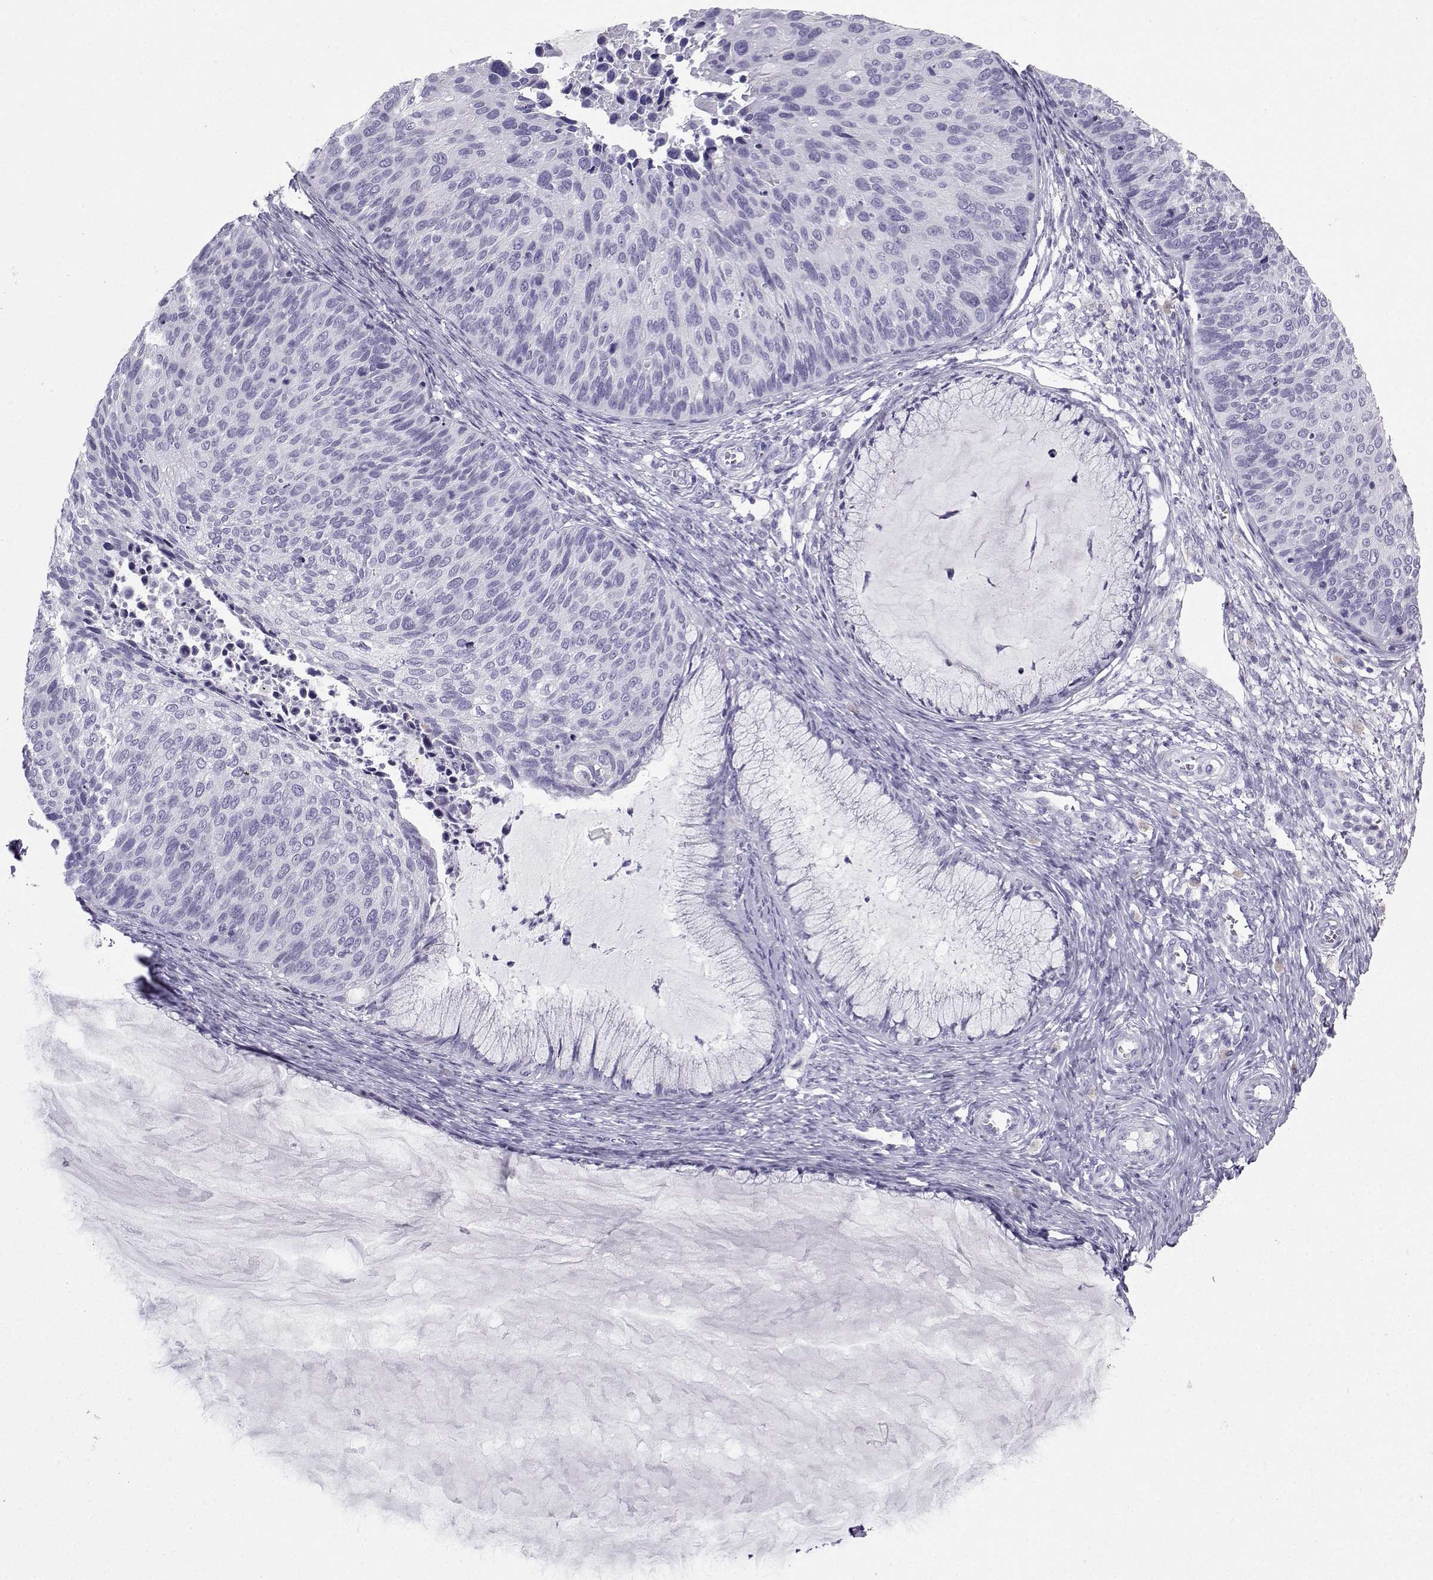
{"staining": {"intensity": "negative", "quantity": "none", "location": "none"}, "tissue": "cervical cancer", "cell_type": "Tumor cells", "image_type": "cancer", "snomed": [{"axis": "morphology", "description": "Squamous cell carcinoma, NOS"}, {"axis": "topography", "description": "Cervix"}], "caption": "Immunohistochemistry of human cervical cancer (squamous cell carcinoma) exhibits no expression in tumor cells. (Immunohistochemistry, brightfield microscopy, high magnification).", "gene": "IQCD", "patient": {"sex": "female", "age": 36}}